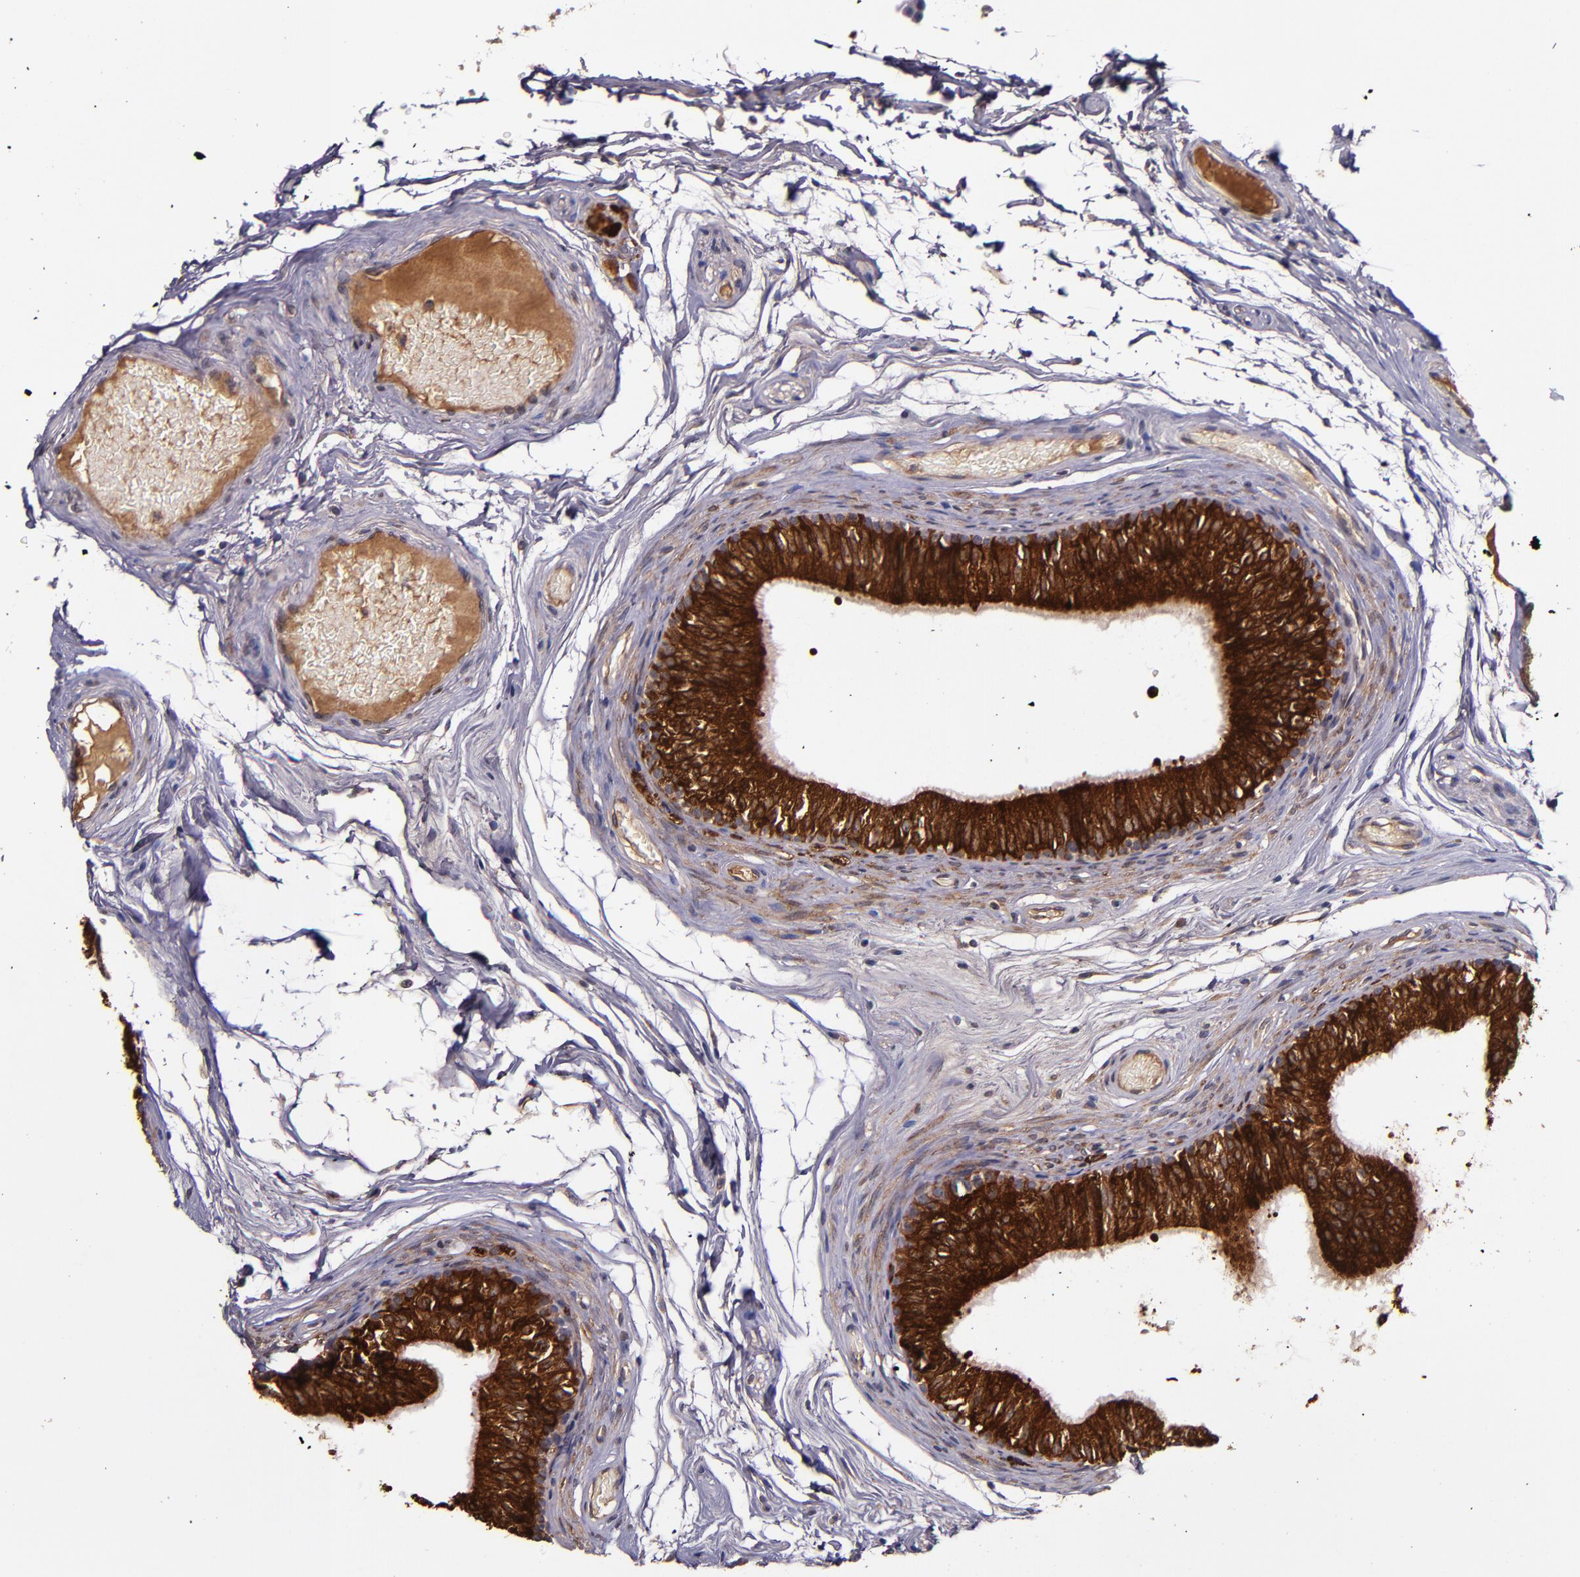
{"staining": {"intensity": "strong", "quantity": ">75%", "location": "cytoplasmic/membranous"}, "tissue": "epididymis", "cell_type": "Glandular cells", "image_type": "normal", "snomed": [{"axis": "morphology", "description": "Normal tissue, NOS"}, {"axis": "topography", "description": "Testis"}, {"axis": "topography", "description": "Epididymis"}], "caption": "This micrograph displays unremarkable epididymis stained with immunohistochemistry to label a protein in brown. The cytoplasmic/membranous of glandular cells show strong positivity for the protein. Nuclei are counter-stained blue.", "gene": "PRAF2", "patient": {"sex": "male", "age": 36}}